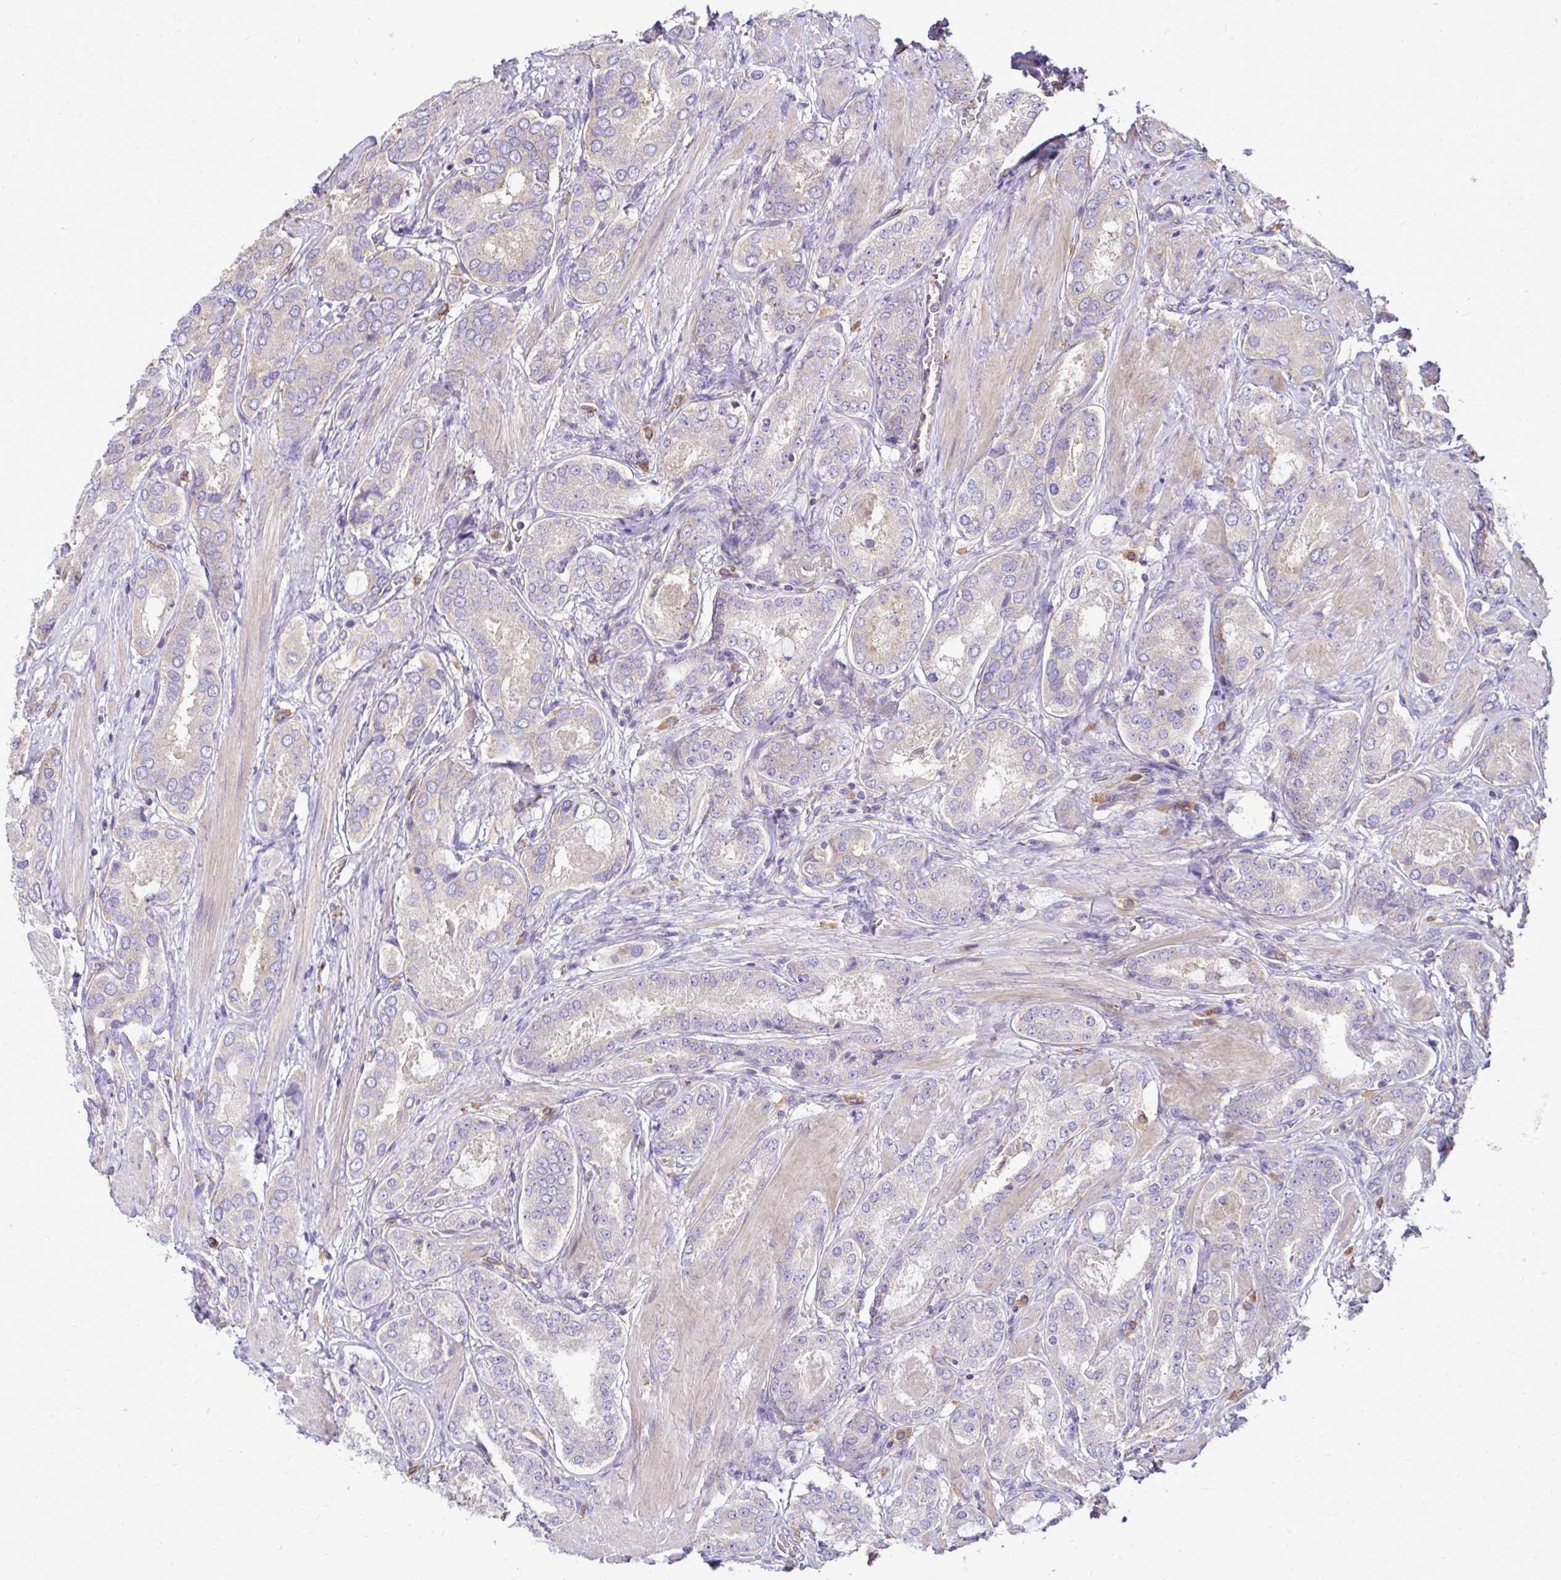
{"staining": {"intensity": "negative", "quantity": "none", "location": "none"}, "tissue": "prostate cancer", "cell_type": "Tumor cells", "image_type": "cancer", "snomed": [{"axis": "morphology", "description": "Adenocarcinoma, High grade"}, {"axis": "topography", "description": "Prostate"}], "caption": "Prostate cancer was stained to show a protein in brown. There is no significant staining in tumor cells.", "gene": "FMR1", "patient": {"sex": "male", "age": 63}}